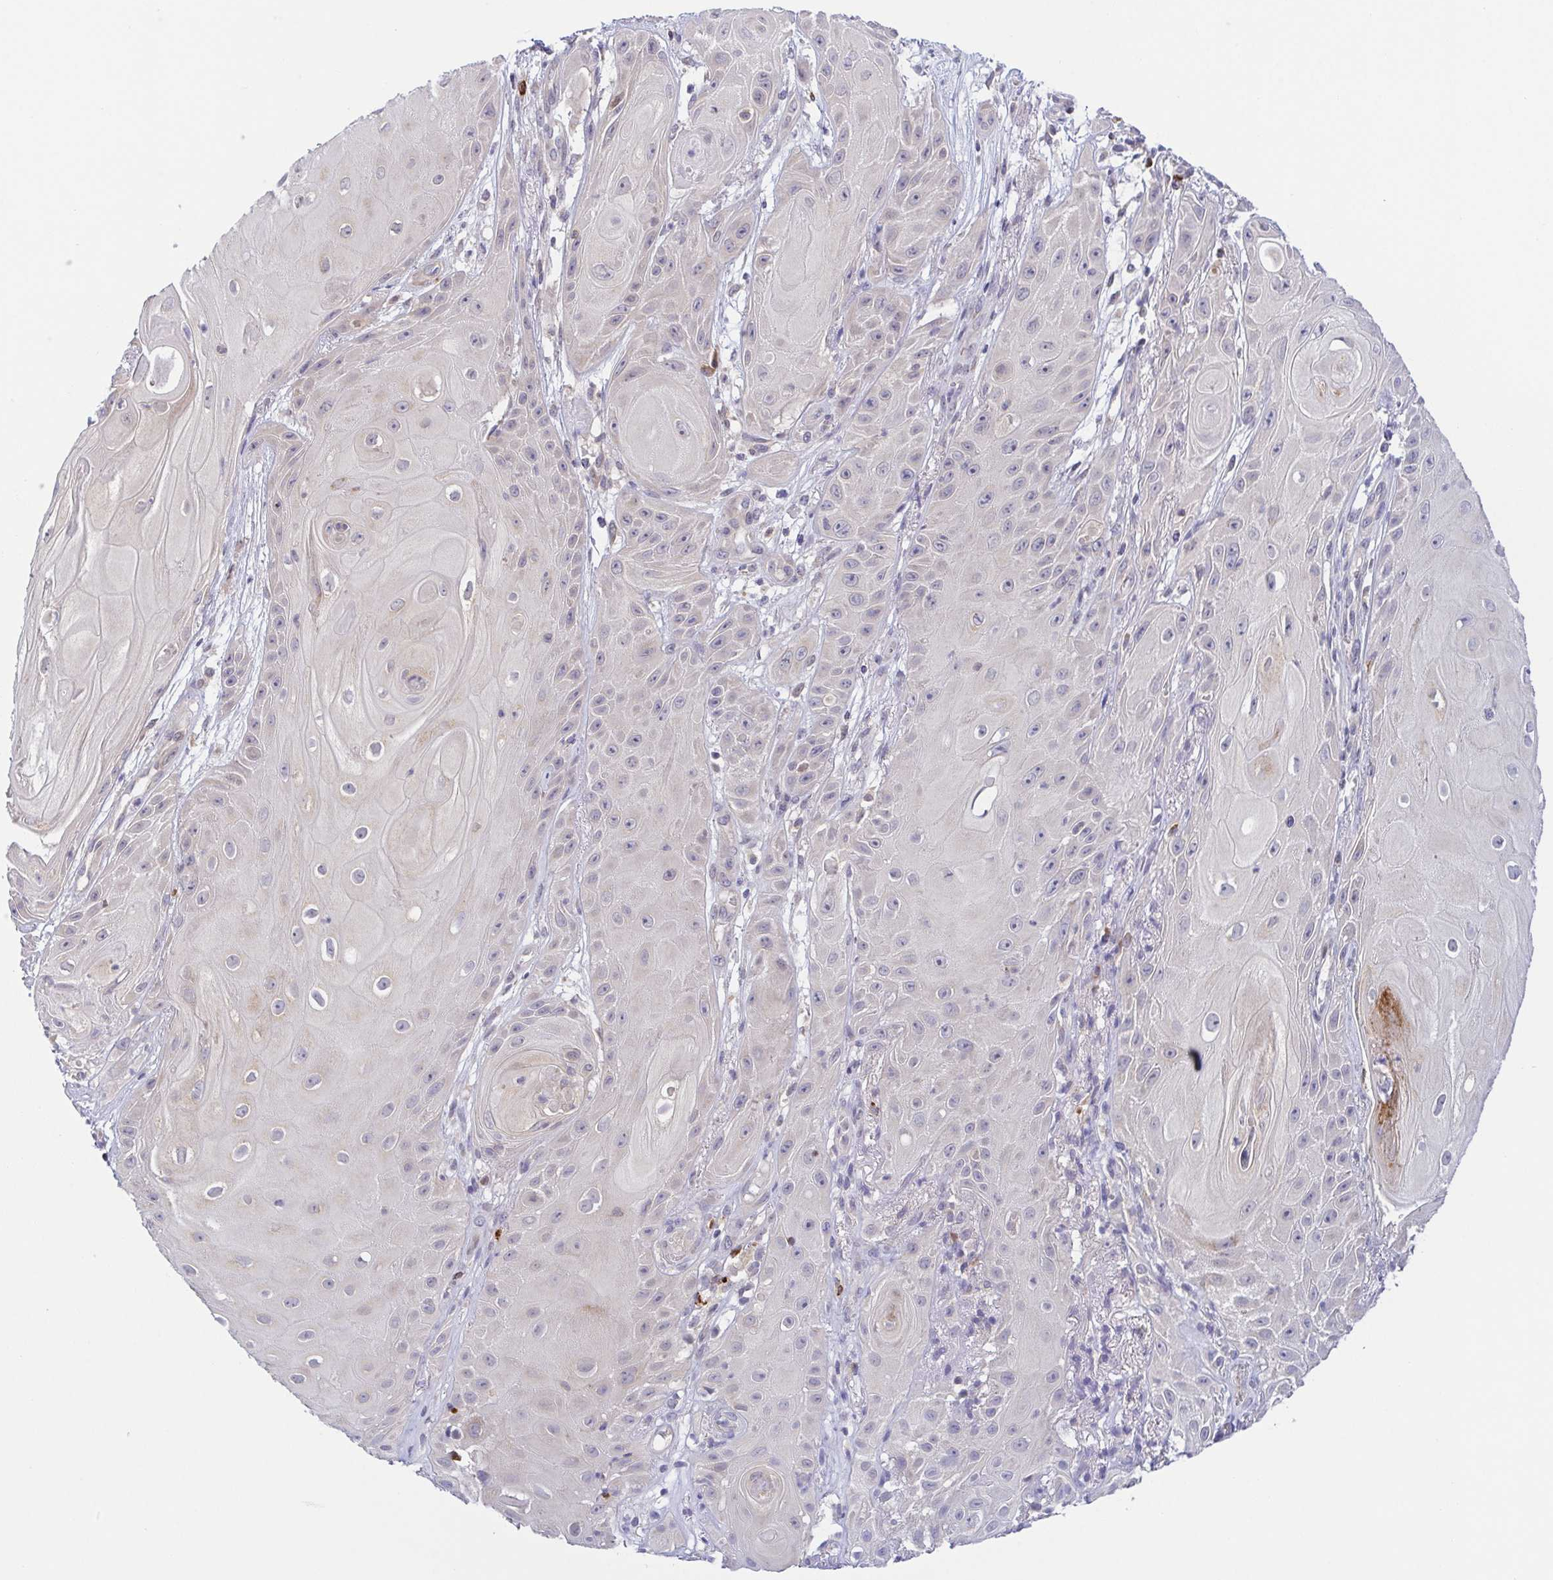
{"staining": {"intensity": "negative", "quantity": "none", "location": "none"}, "tissue": "skin cancer", "cell_type": "Tumor cells", "image_type": "cancer", "snomed": [{"axis": "morphology", "description": "Squamous cell carcinoma, NOS"}, {"axis": "topography", "description": "Skin"}], "caption": "Skin cancer was stained to show a protein in brown. There is no significant staining in tumor cells.", "gene": "BCL2L1", "patient": {"sex": "male", "age": 62}}